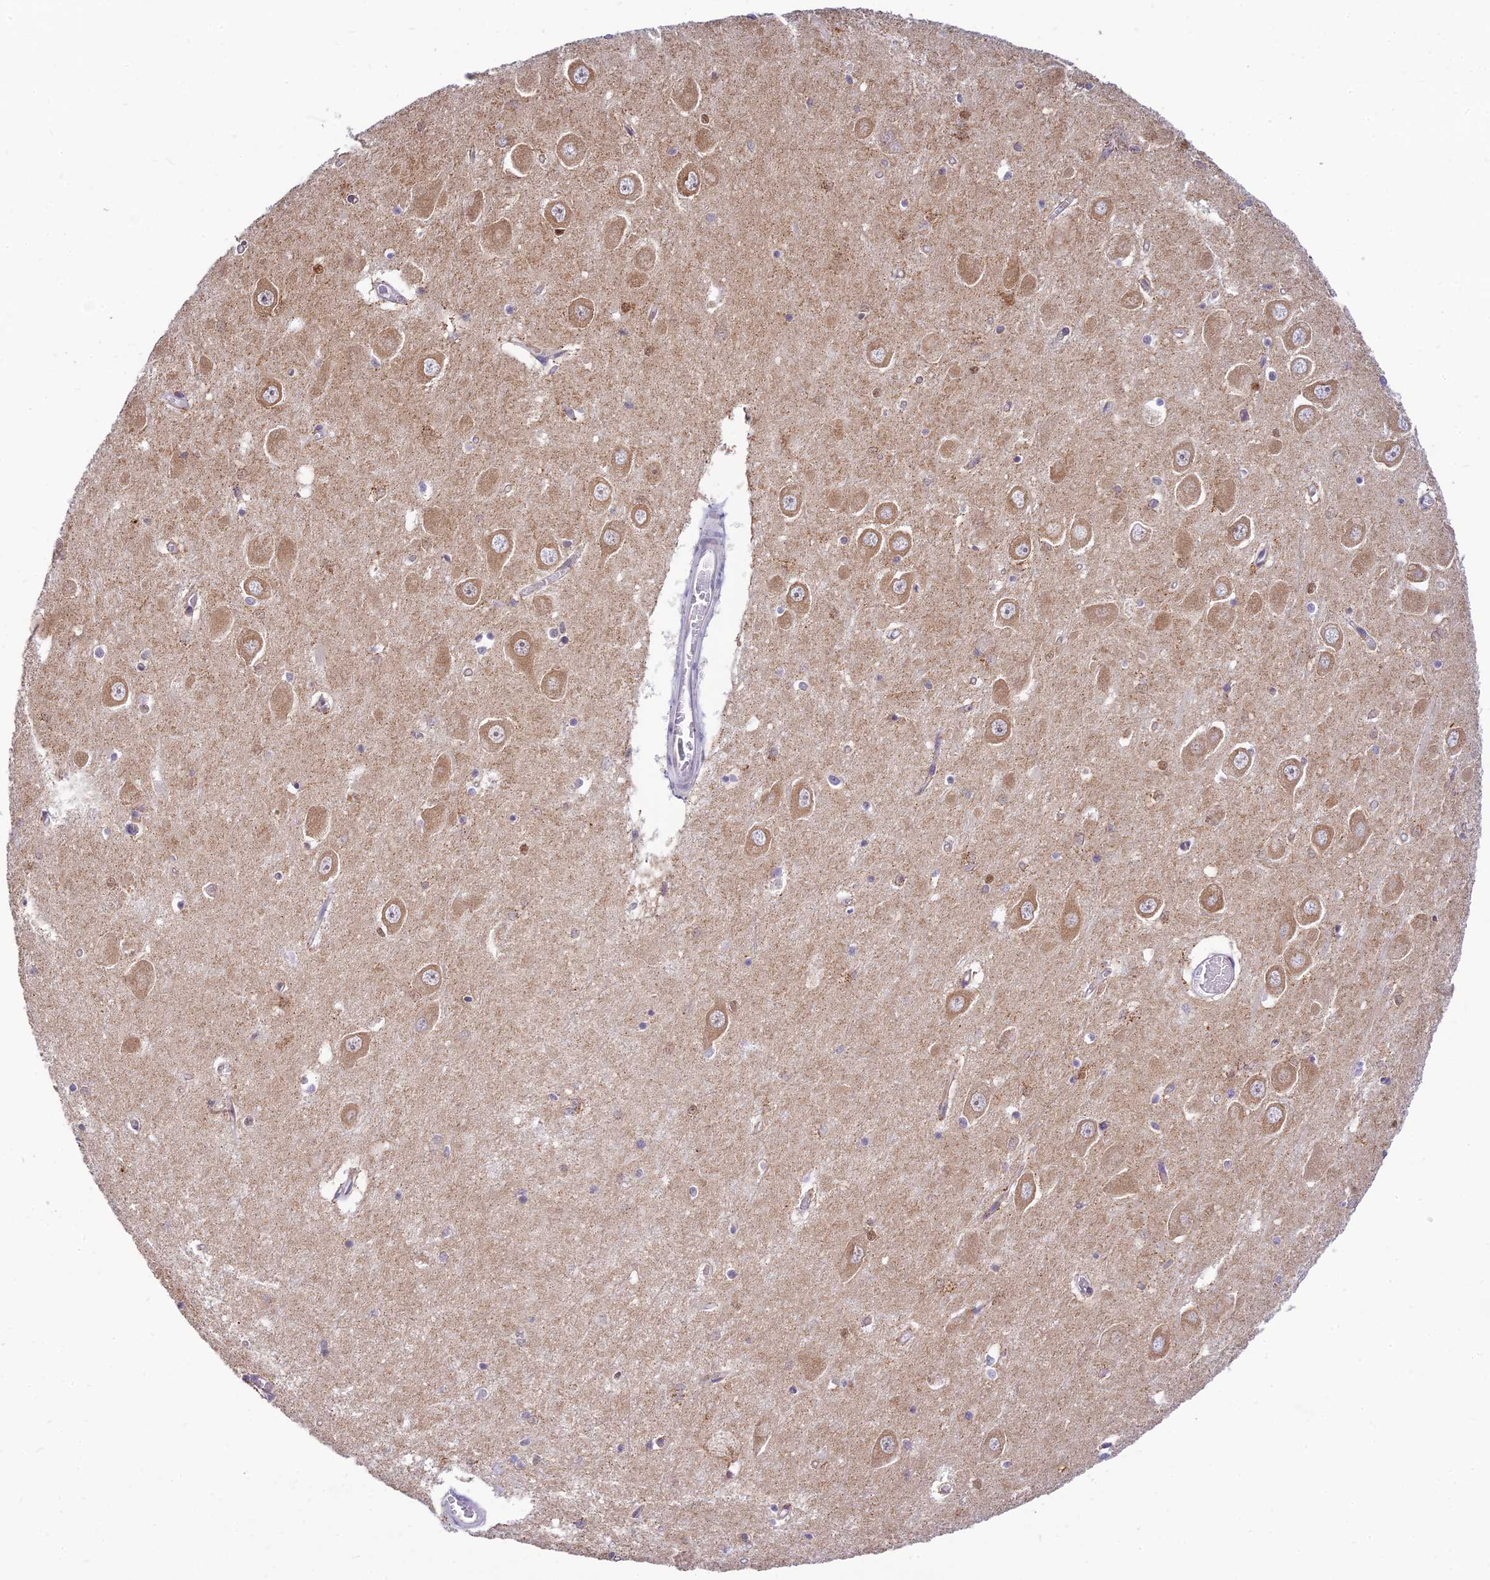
{"staining": {"intensity": "moderate", "quantity": "<25%", "location": "cytoplasmic/membranous,nuclear"}, "tissue": "hippocampus", "cell_type": "Glial cells", "image_type": "normal", "snomed": [{"axis": "morphology", "description": "Normal tissue, NOS"}, {"axis": "topography", "description": "Hippocampus"}], "caption": "This histopathology image displays immunohistochemistry (IHC) staining of unremarkable human hippocampus, with low moderate cytoplasmic/membranous,nuclear staining in approximately <25% of glial cells.", "gene": "HOOK2", "patient": {"sex": "male", "age": 70}}